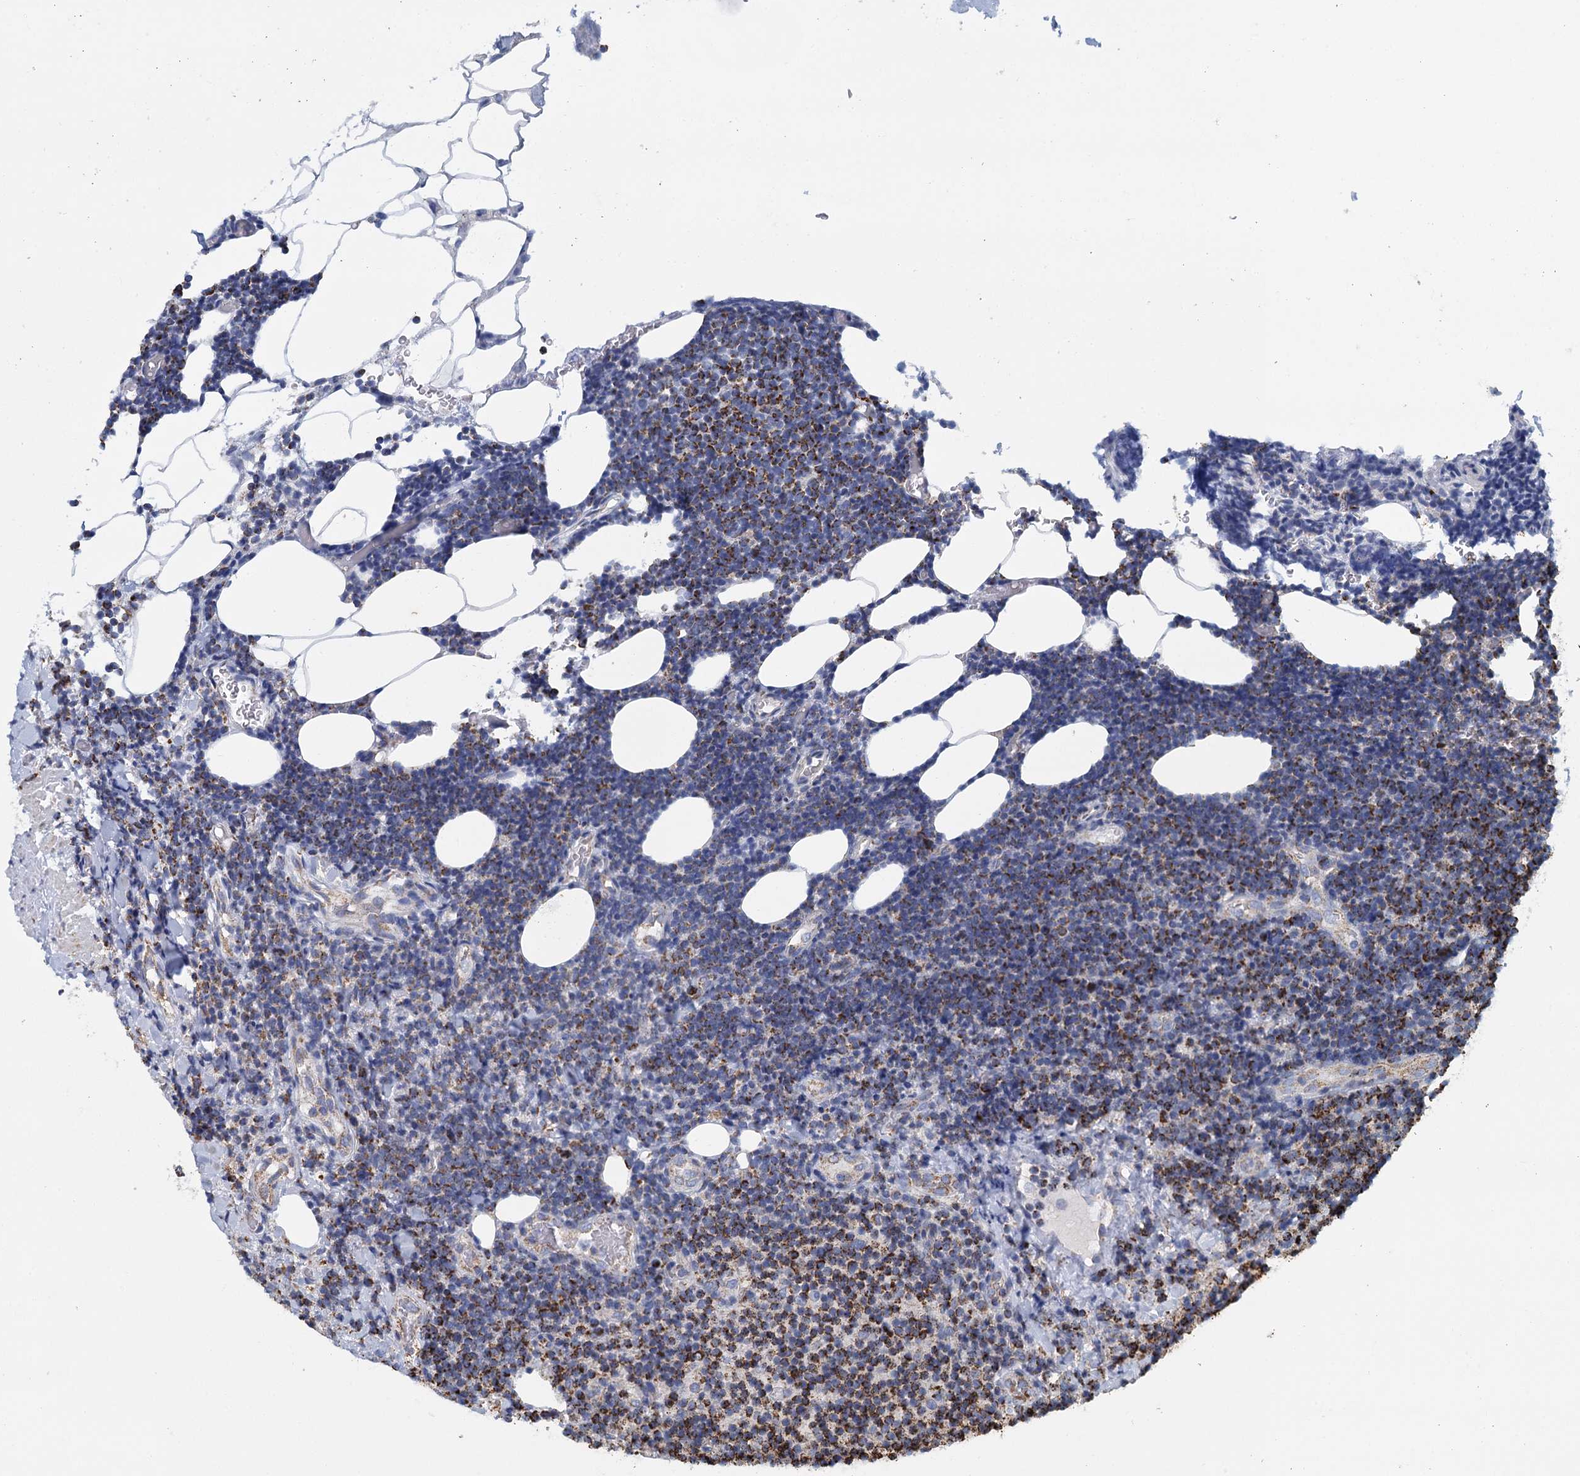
{"staining": {"intensity": "moderate", "quantity": "25%-75%", "location": "cytoplasmic/membranous"}, "tissue": "lymphoma", "cell_type": "Tumor cells", "image_type": "cancer", "snomed": [{"axis": "morphology", "description": "Malignant lymphoma, non-Hodgkin's type, Low grade"}, {"axis": "topography", "description": "Lymph node"}], "caption": "Malignant lymphoma, non-Hodgkin's type (low-grade) stained for a protein (brown) exhibits moderate cytoplasmic/membranous positive staining in approximately 25%-75% of tumor cells.", "gene": "CCP110", "patient": {"sex": "male", "age": 66}}